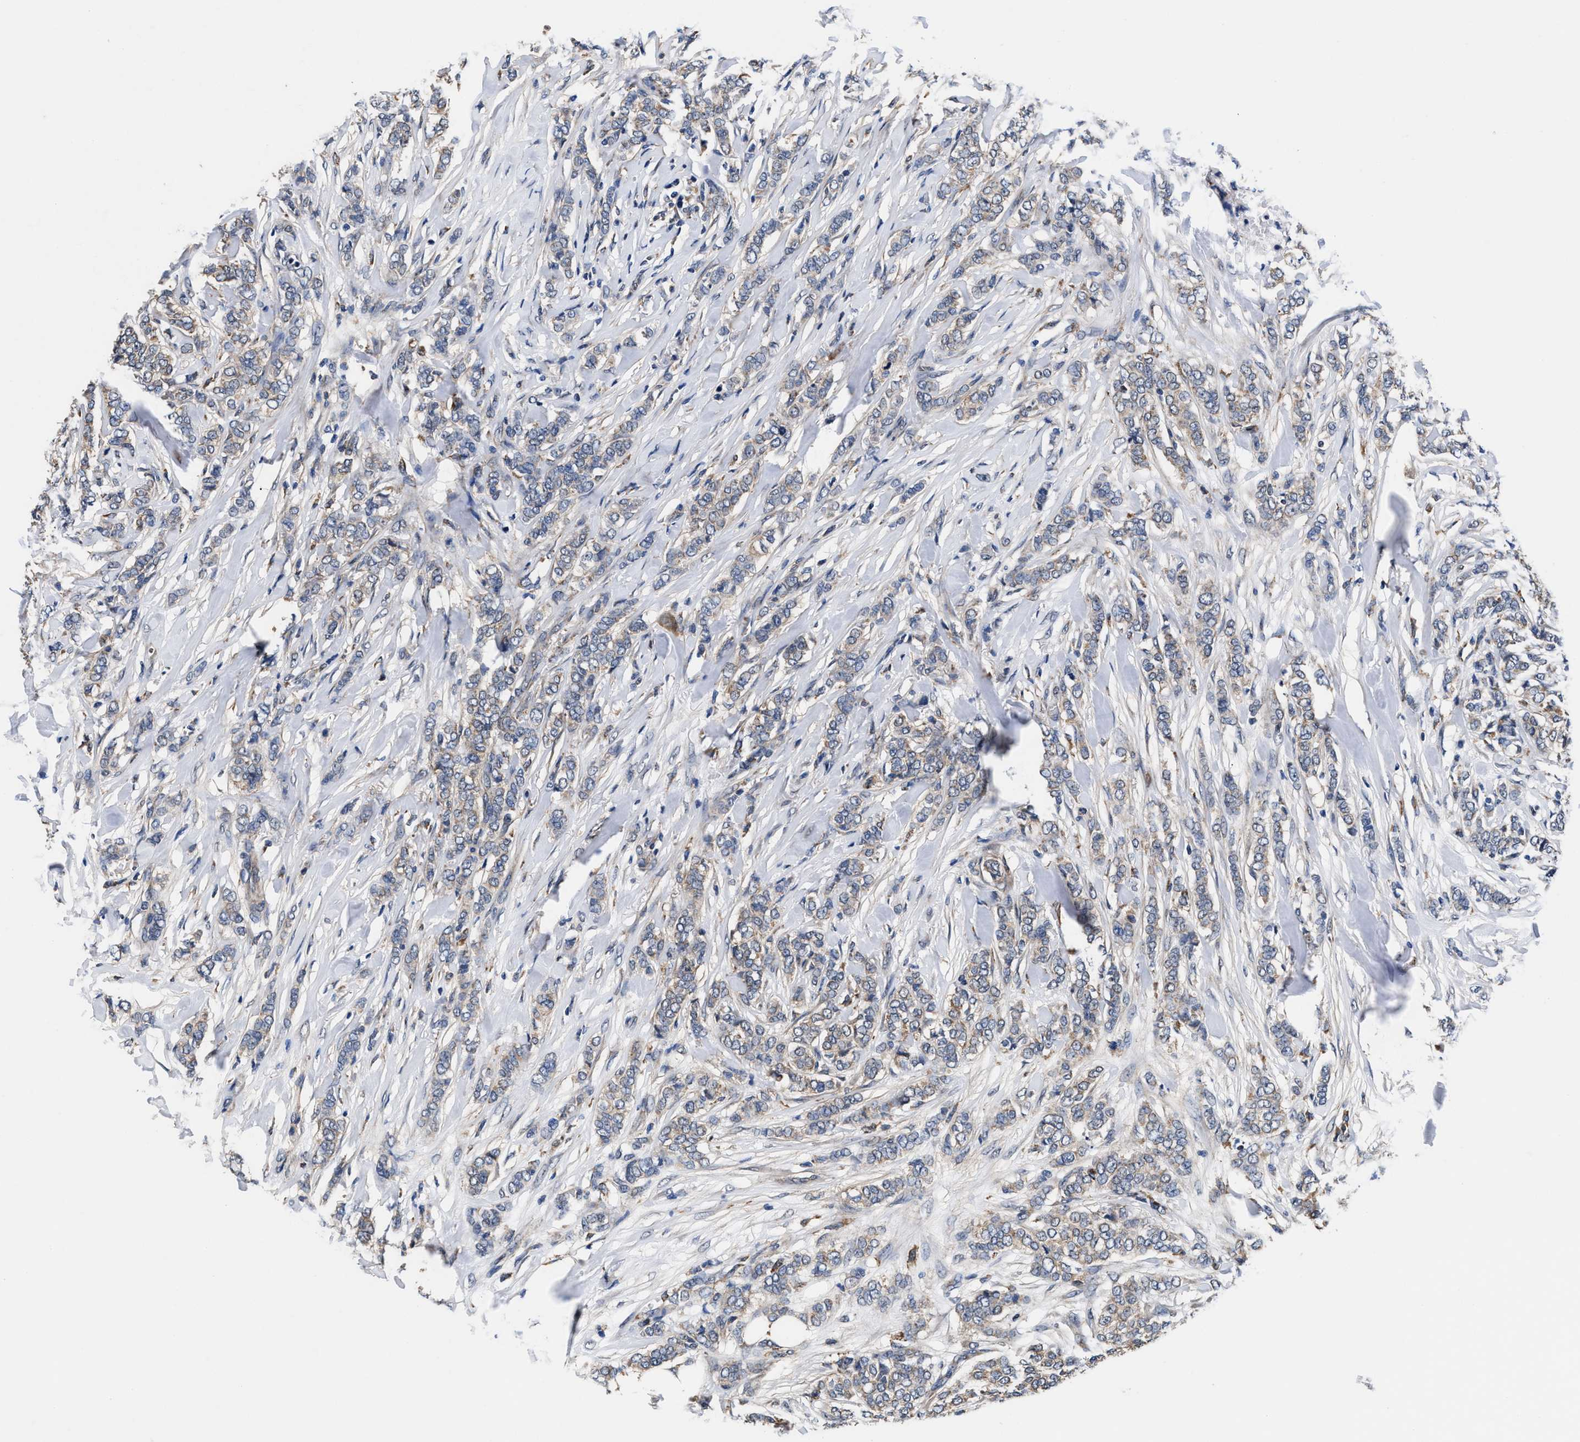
{"staining": {"intensity": "weak", "quantity": "<25%", "location": "cytoplasmic/membranous"}, "tissue": "breast cancer", "cell_type": "Tumor cells", "image_type": "cancer", "snomed": [{"axis": "morphology", "description": "Lobular carcinoma"}, {"axis": "topography", "description": "Skin"}, {"axis": "topography", "description": "Breast"}], "caption": "Tumor cells show no significant expression in lobular carcinoma (breast).", "gene": "ACLY", "patient": {"sex": "female", "age": 46}}